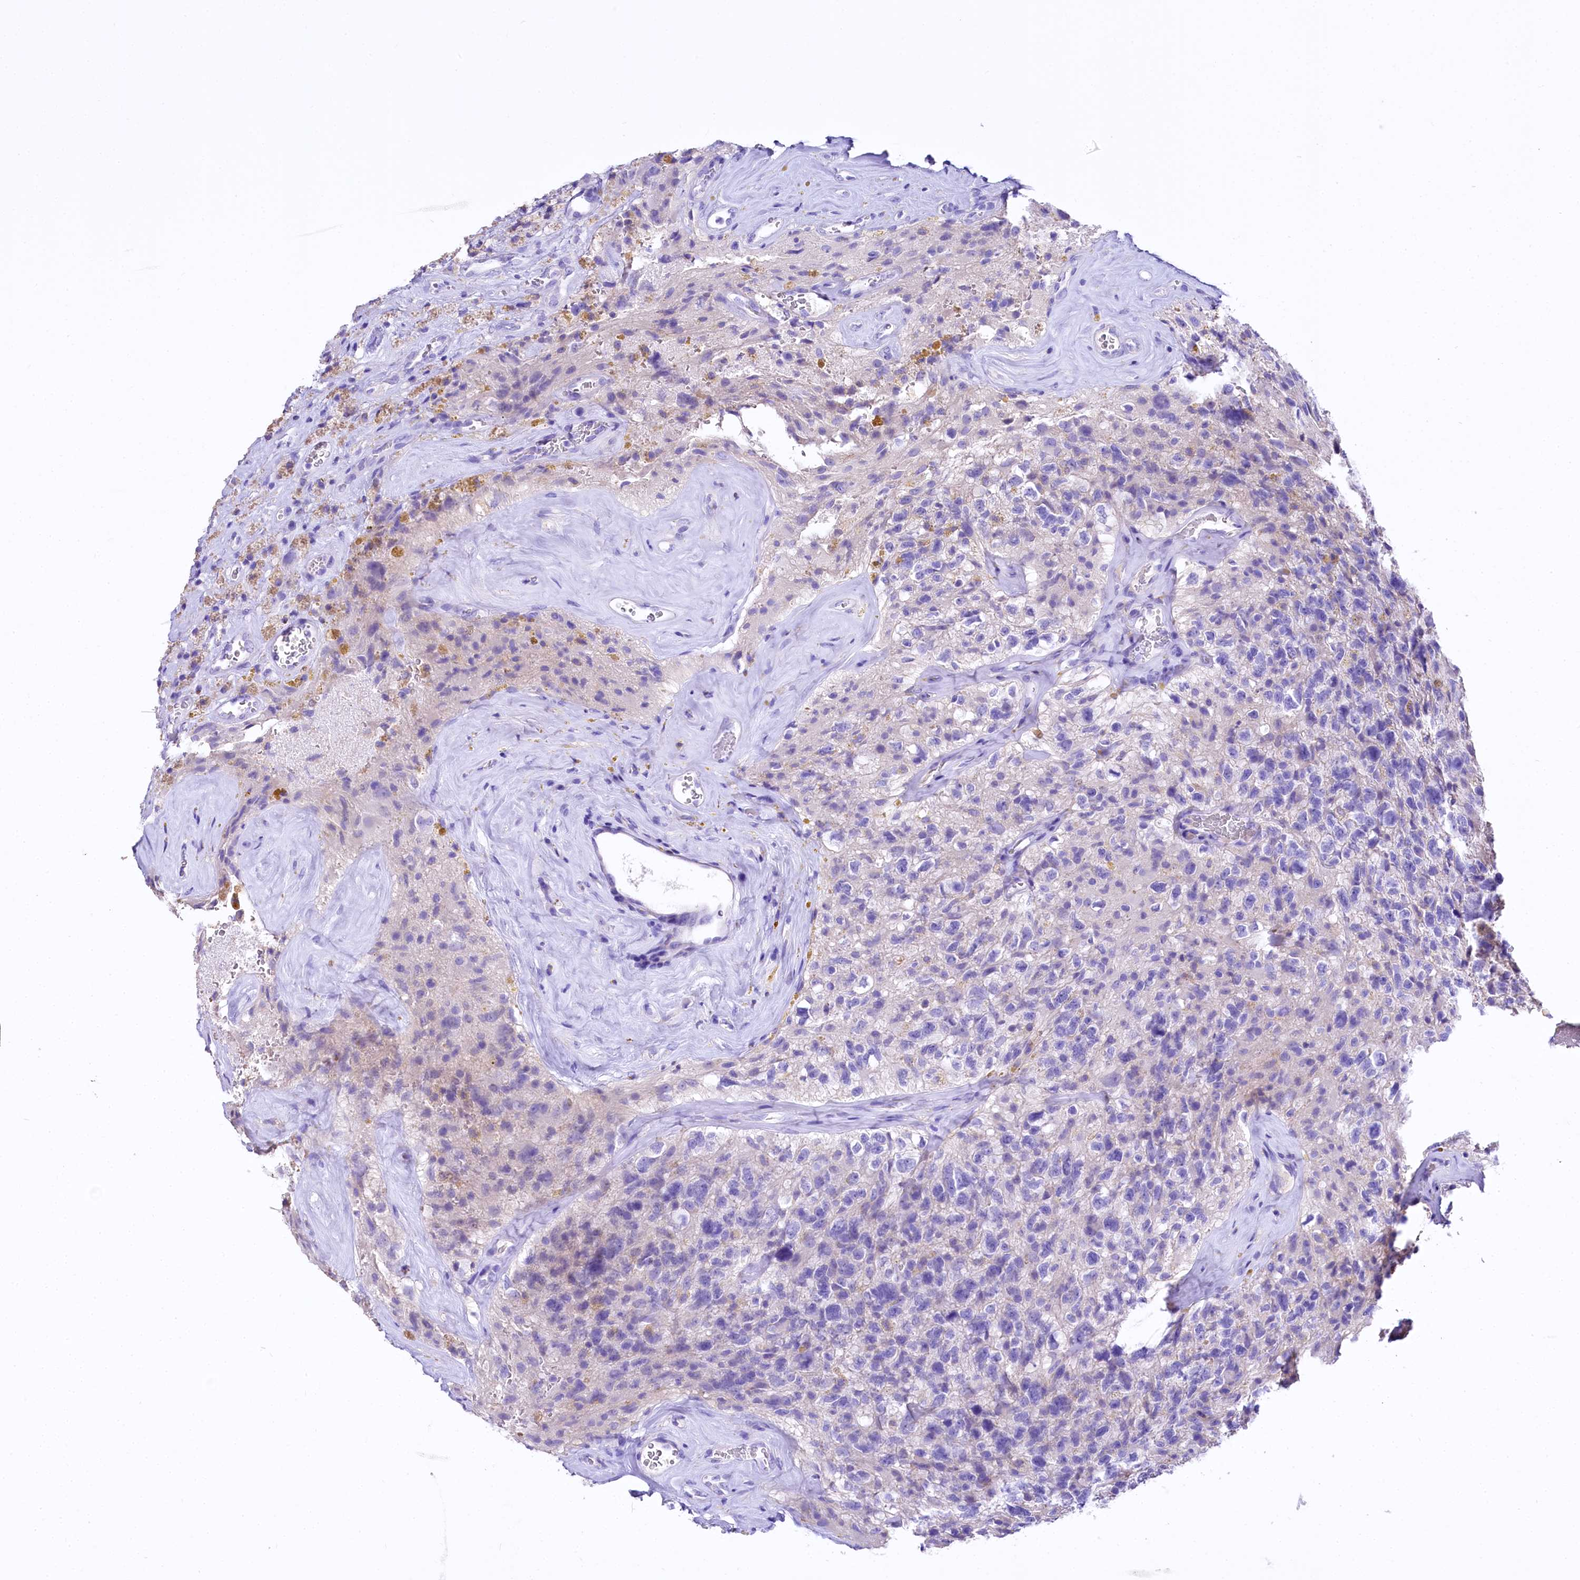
{"staining": {"intensity": "negative", "quantity": "none", "location": "none"}, "tissue": "glioma", "cell_type": "Tumor cells", "image_type": "cancer", "snomed": [{"axis": "morphology", "description": "Glioma, malignant, High grade"}, {"axis": "topography", "description": "Brain"}], "caption": "Photomicrograph shows no significant protein staining in tumor cells of malignant glioma (high-grade). The staining was performed using DAB (3,3'-diaminobenzidine) to visualize the protein expression in brown, while the nuclei were stained in blue with hematoxylin (Magnification: 20x).", "gene": "A2ML1", "patient": {"sex": "male", "age": 69}}